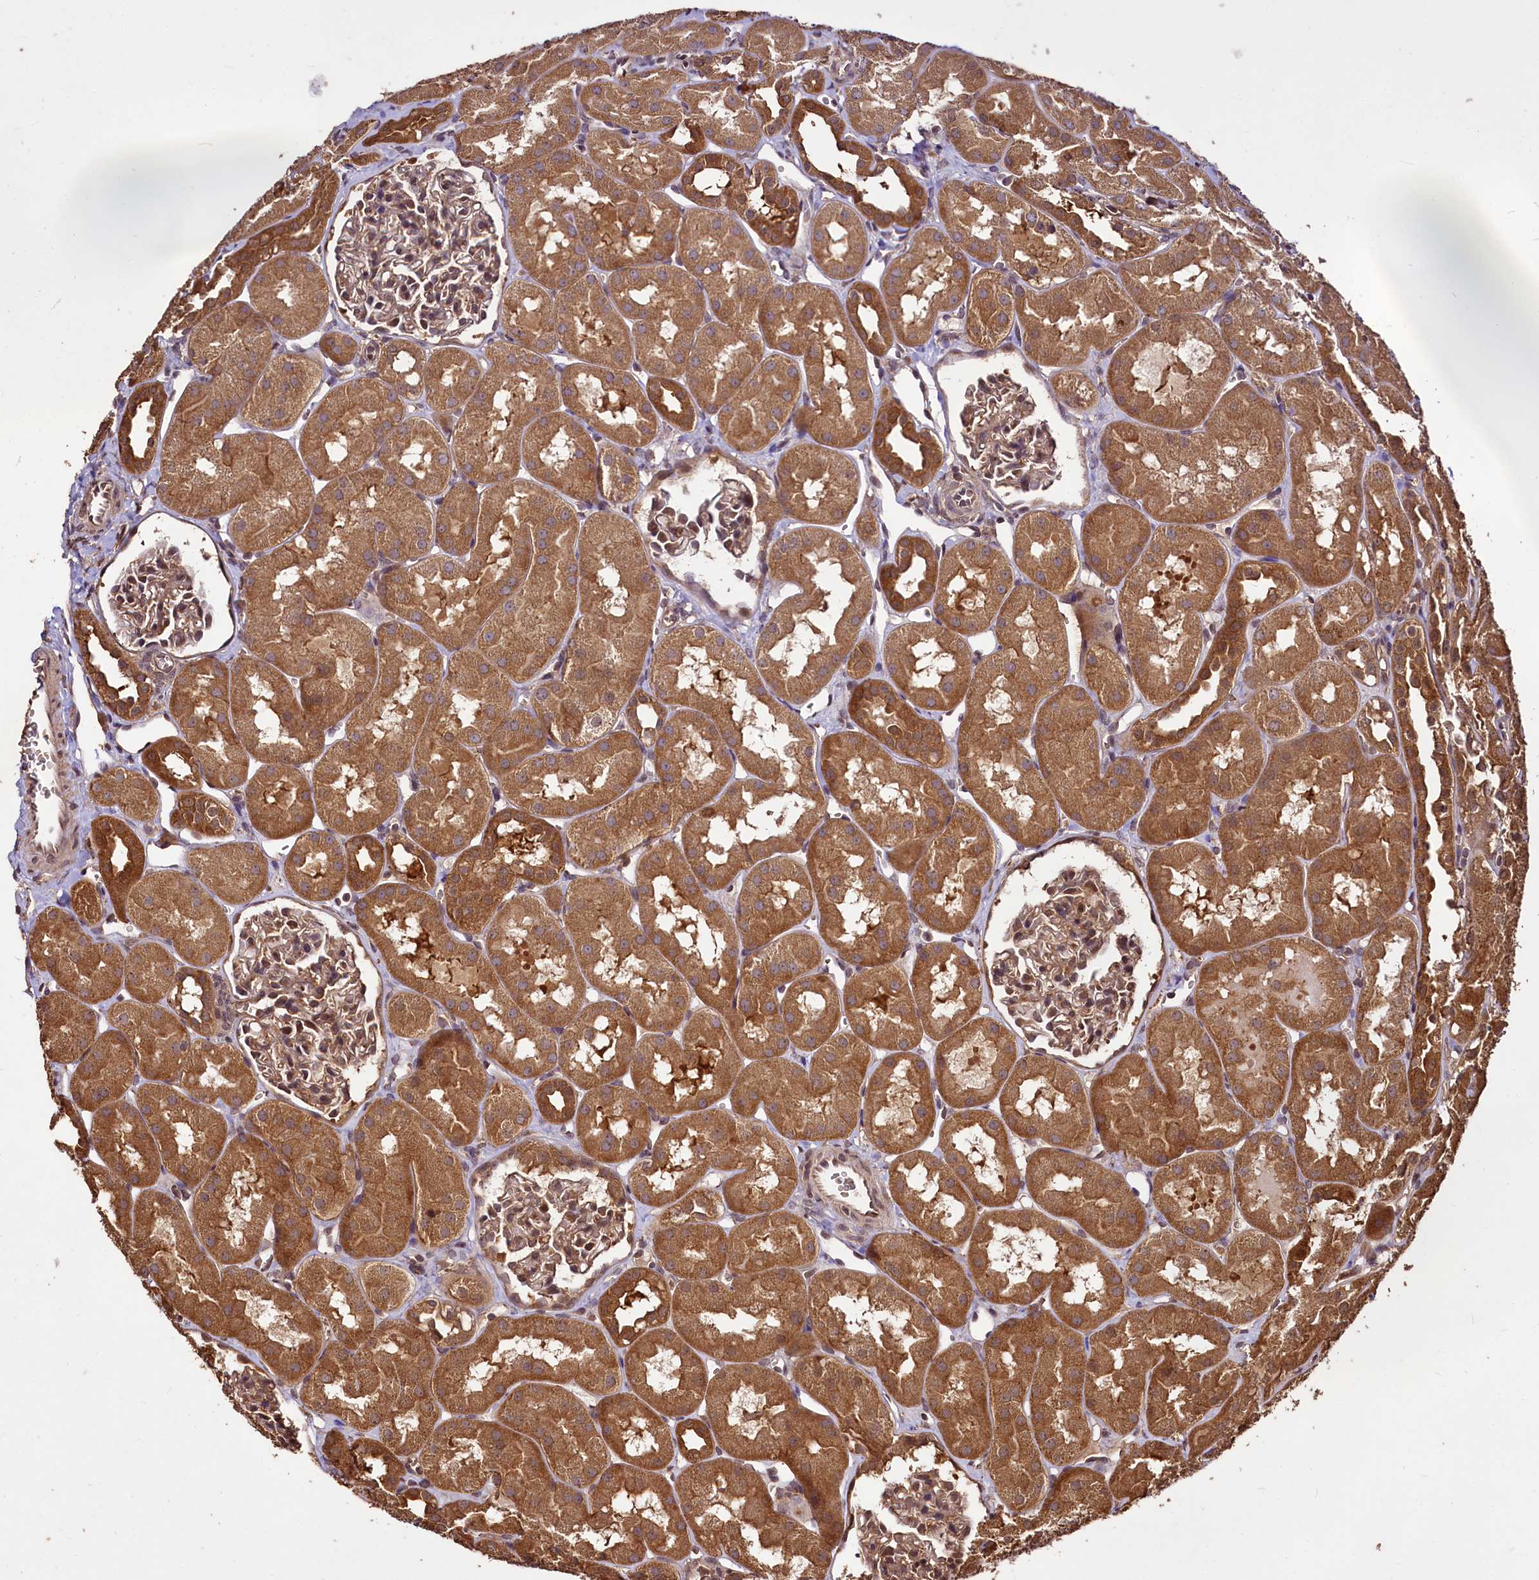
{"staining": {"intensity": "moderate", "quantity": ">75%", "location": "cytoplasmic/membranous"}, "tissue": "kidney", "cell_type": "Cells in glomeruli", "image_type": "normal", "snomed": [{"axis": "morphology", "description": "Normal tissue, NOS"}, {"axis": "topography", "description": "Kidney"}, {"axis": "topography", "description": "Urinary bladder"}], "caption": "Protein expression analysis of normal kidney exhibits moderate cytoplasmic/membranous expression in approximately >75% of cells in glomeruli. The protein is stained brown, and the nuclei are stained in blue (DAB IHC with brightfield microscopy, high magnification).", "gene": "VPS51", "patient": {"sex": "male", "age": 16}}